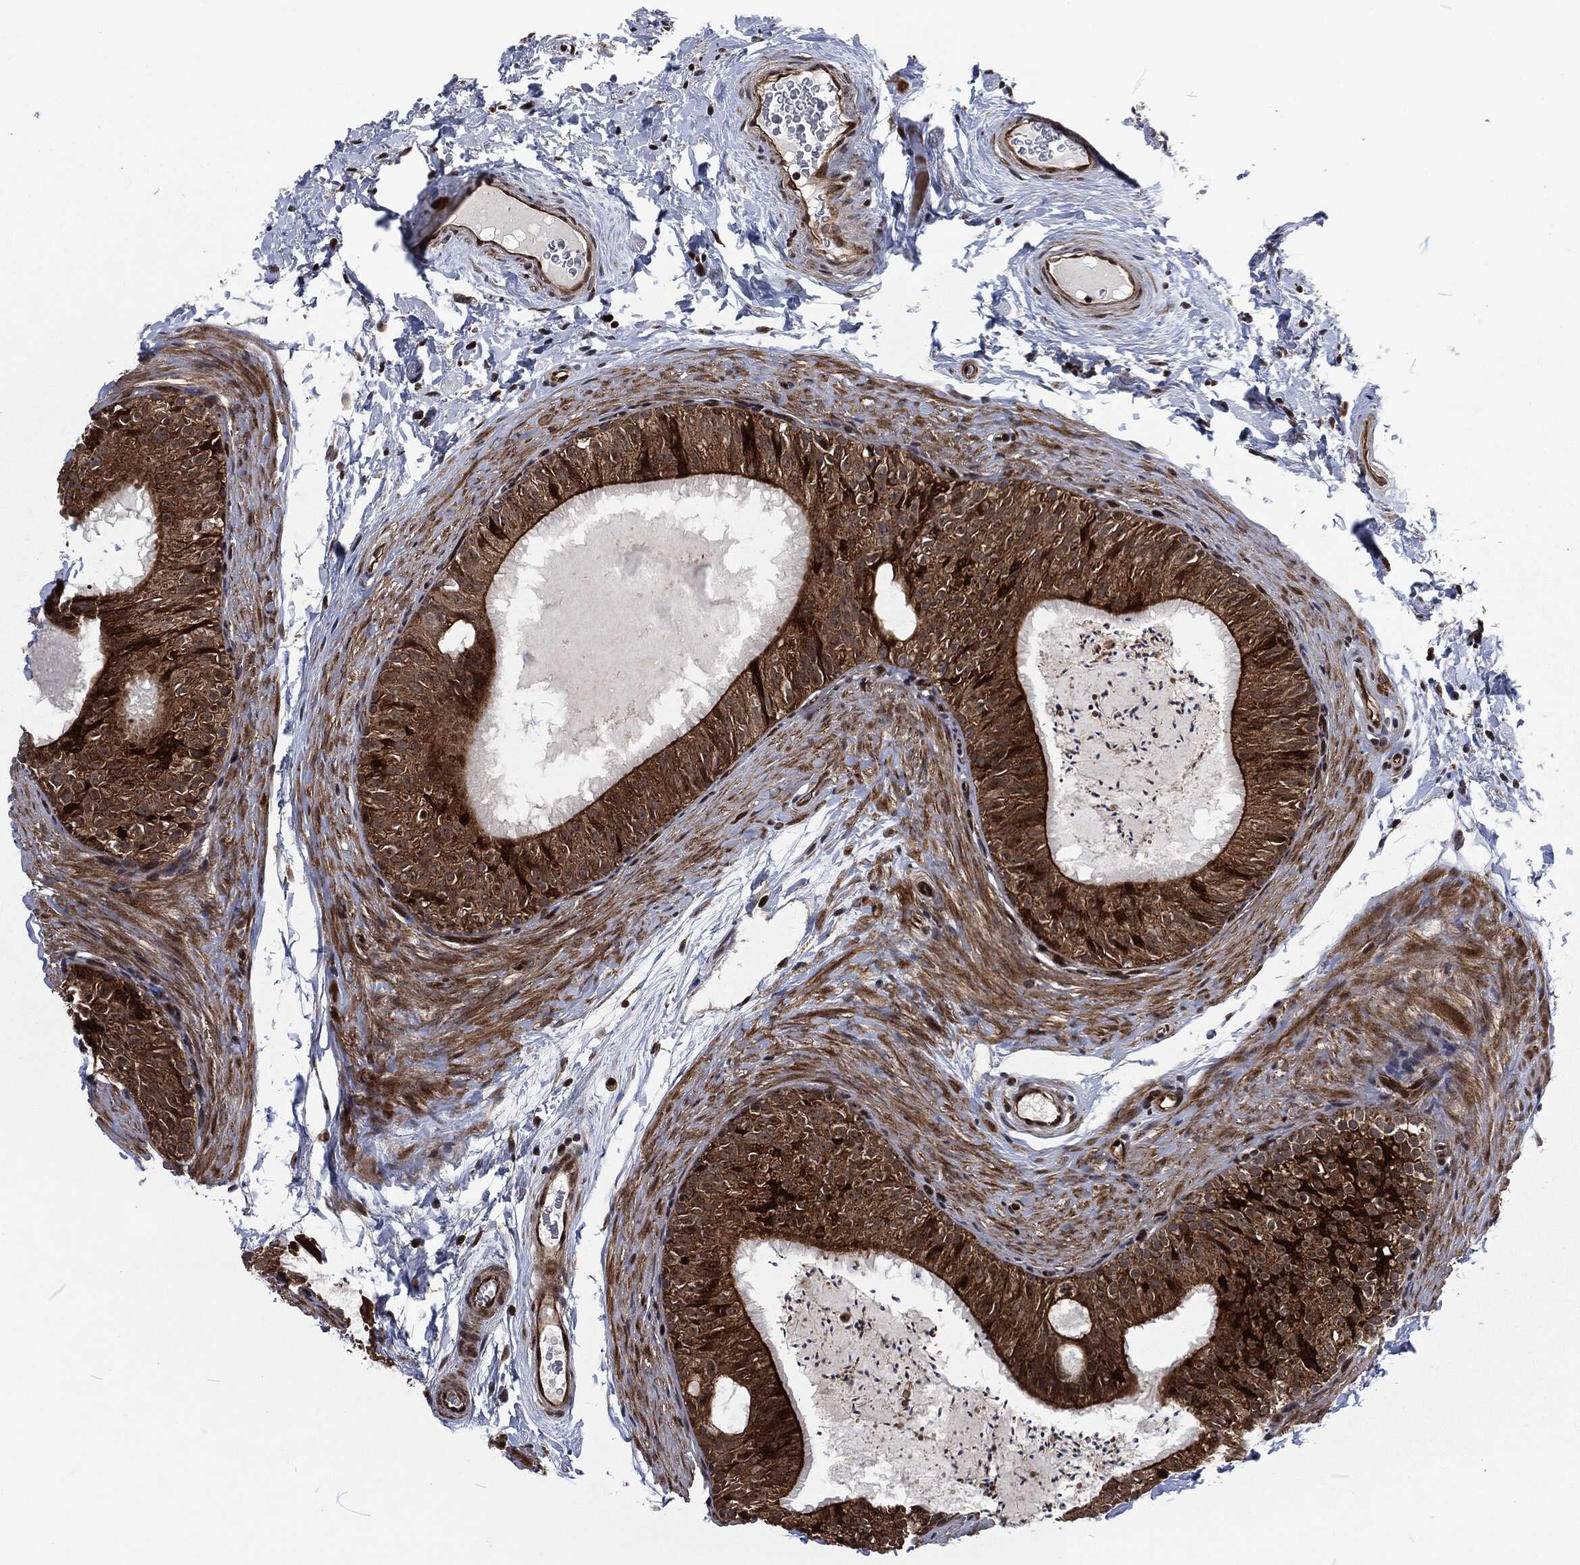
{"staining": {"intensity": "strong", "quantity": "25%-75%", "location": "cytoplasmic/membranous"}, "tissue": "epididymis", "cell_type": "Glandular cells", "image_type": "normal", "snomed": [{"axis": "morphology", "description": "Normal tissue, NOS"}, {"axis": "topography", "description": "Epididymis"}], "caption": "Protein expression by IHC displays strong cytoplasmic/membranous positivity in about 25%-75% of glandular cells in normal epididymis.", "gene": "CMPK2", "patient": {"sex": "male", "age": 34}}